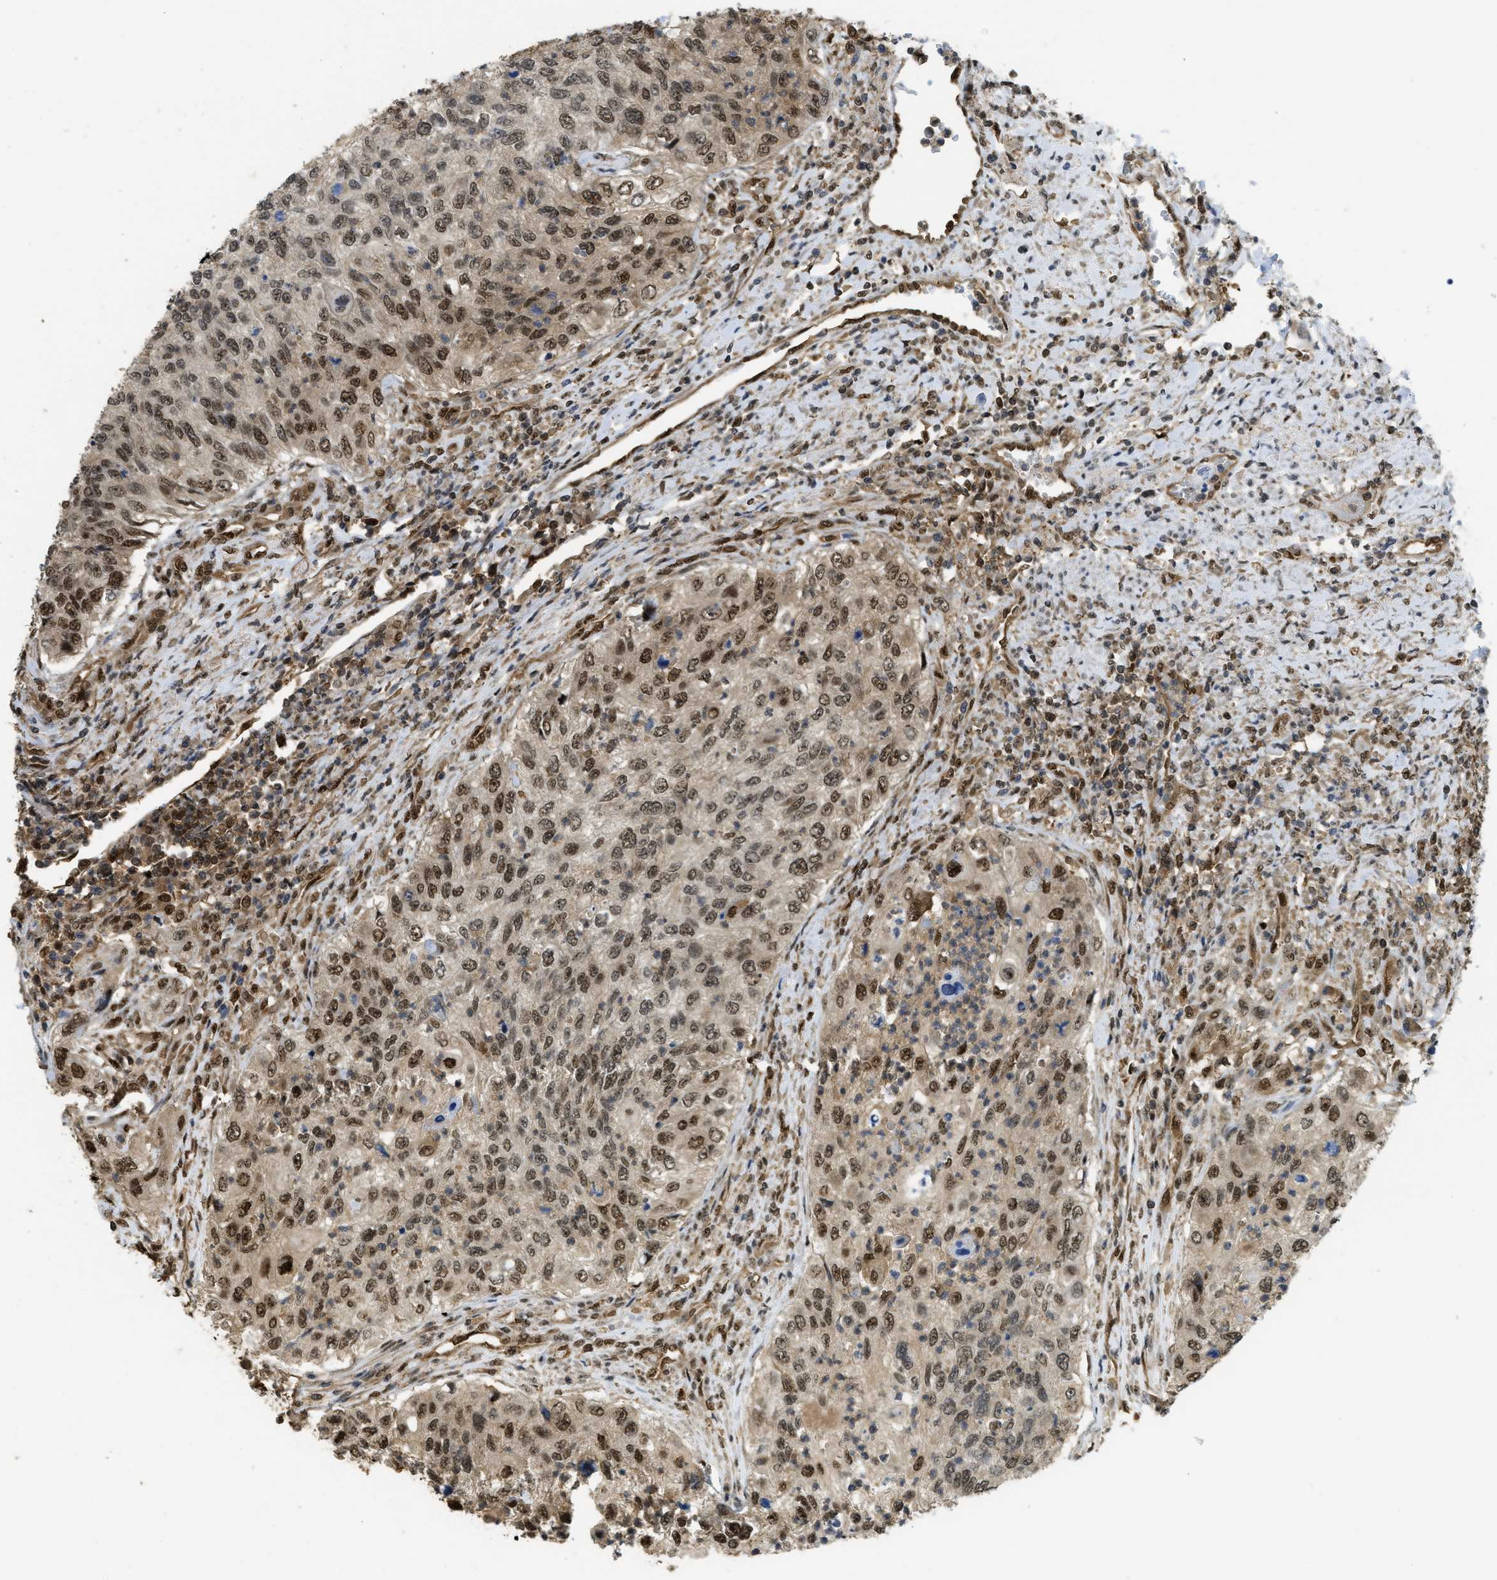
{"staining": {"intensity": "moderate", "quantity": ">75%", "location": "cytoplasmic/membranous,nuclear"}, "tissue": "urothelial cancer", "cell_type": "Tumor cells", "image_type": "cancer", "snomed": [{"axis": "morphology", "description": "Urothelial carcinoma, High grade"}, {"axis": "topography", "description": "Urinary bladder"}], "caption": "Urothelial cancer stained with IHC reveals moderate cytoplasmic/membranous and nuclear staining in about >75% of tumor cells. (Brightfield microscopy of DAB IHC at high magnification).", "gene": "PSMC5", "patient": {"sex": "female", "age": 60}}